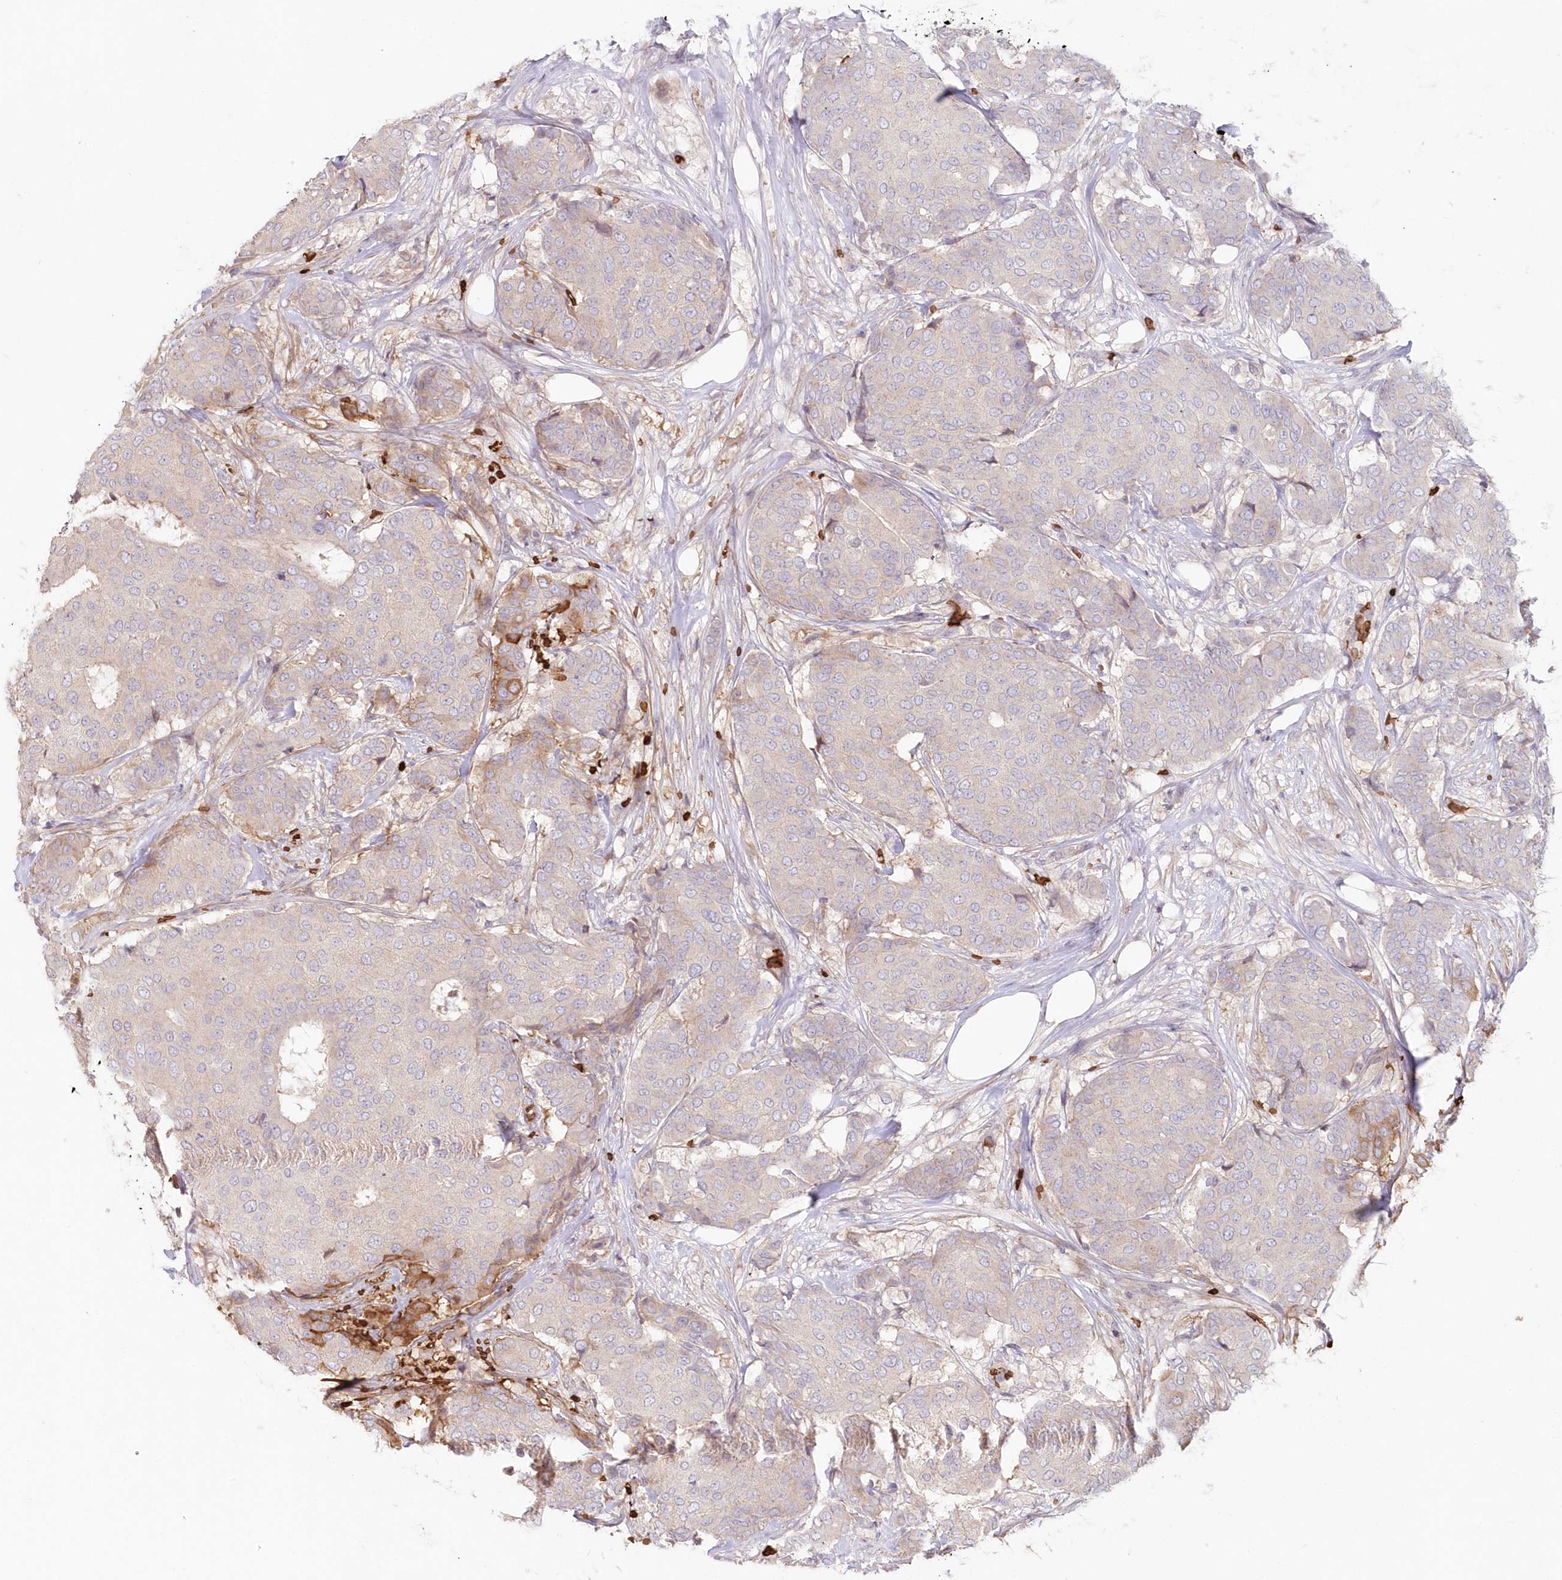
{"staining": {"intensity": "negative", "quantity": "none", "location": "none"}, "tissue": "breast cancer", "cell_type": "Tumor cells", "image_type": "cancer", "snomed": [{"axis": "morphology", "description": "Duct carcinoma"}, {"axis": "topography", "description": "Breast"}], "caption": "Breast intraductal carcinoma was stained to show a protein in brown. There is no significant positivity in tumor cells. (Stains: DAB IHC with hematoxylin counter stain, Microscopy: brightfield microscopy at high magnification).", "gene": "SERINC1", "patient": {"sex": "female", "age": 75}}